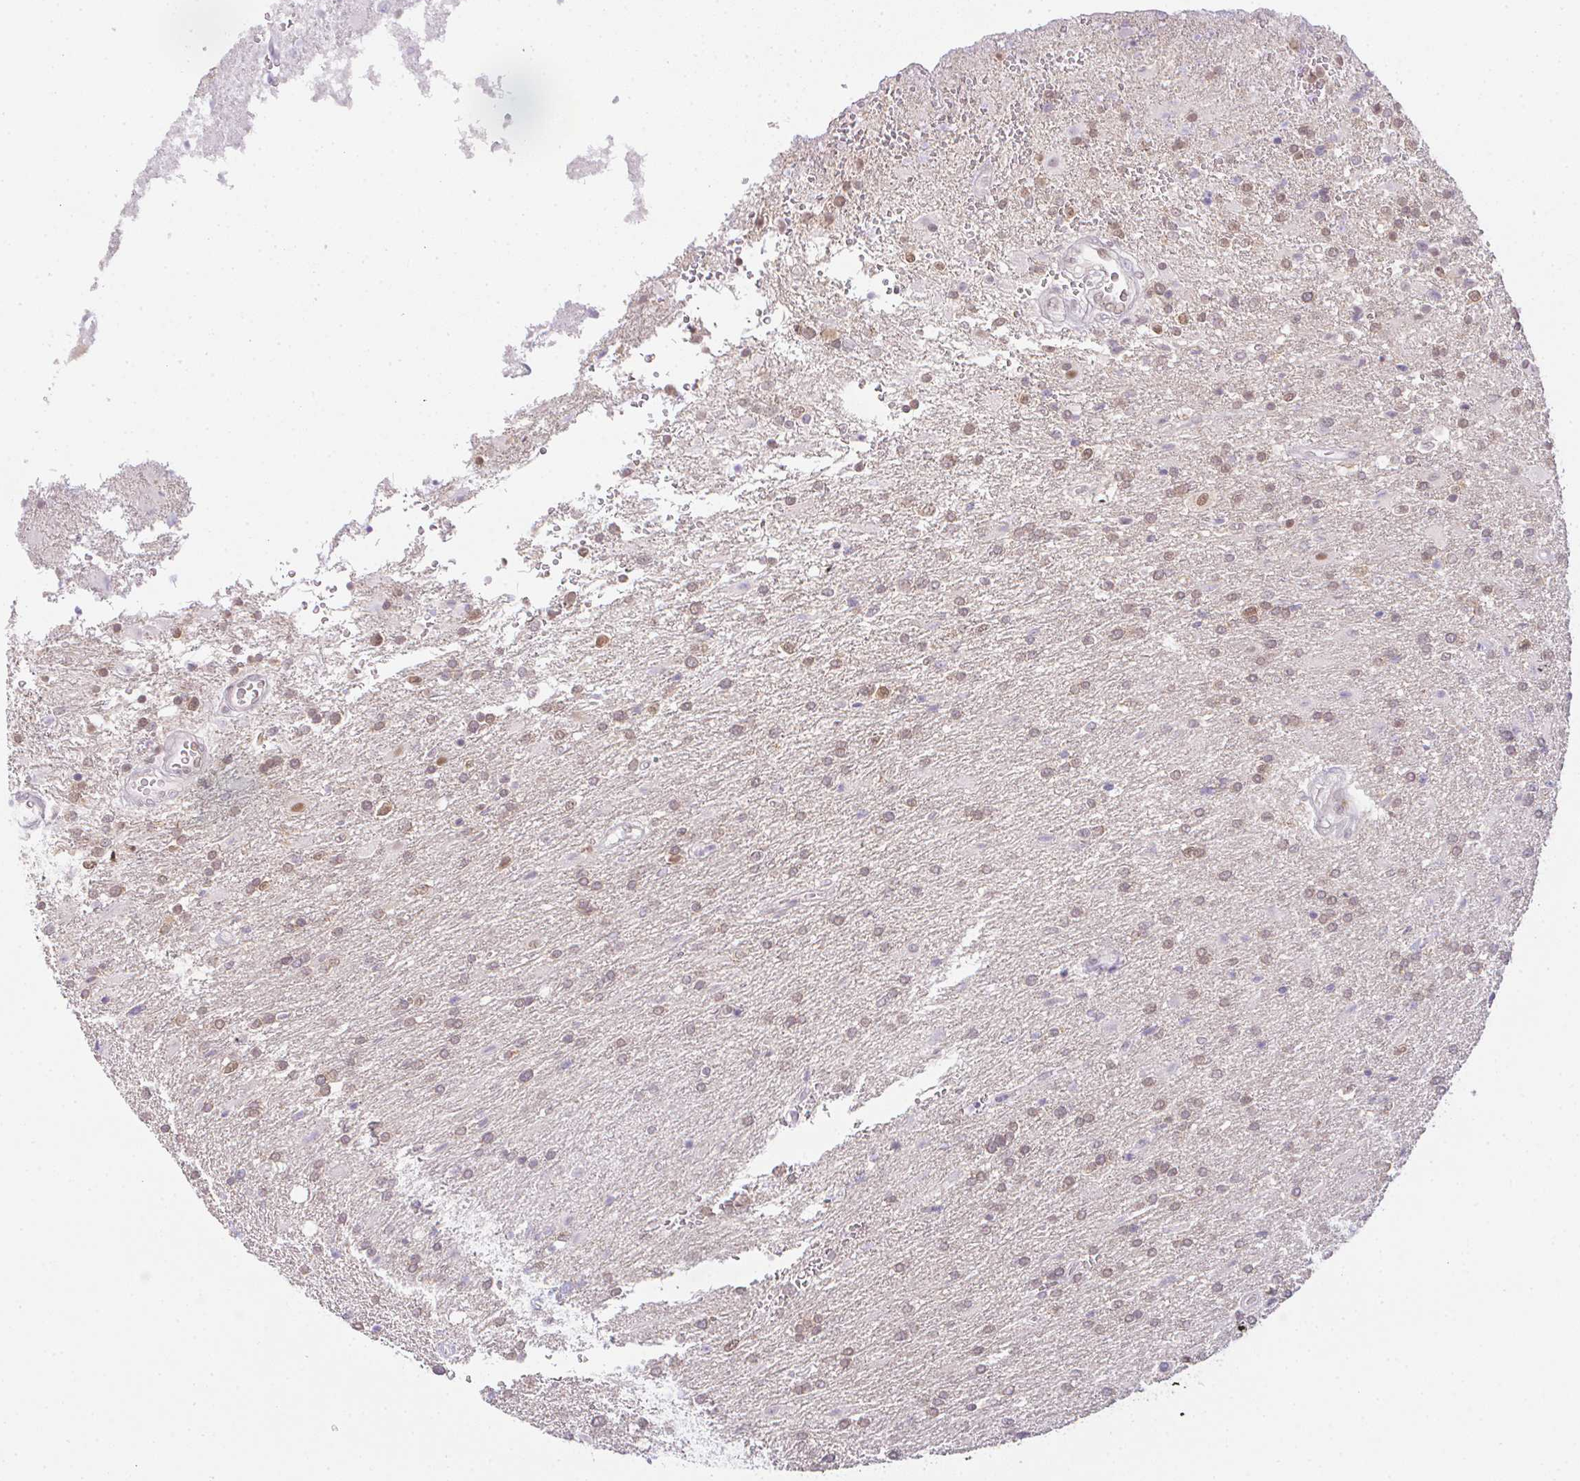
{"staining": {"intensity": "weak", "quantity": ">75%", "location": "nuclear"}, "tissue": "glioma", "cell_type": "Tumor cells", "image_type": "cancer", "snomed": [{"axis": "morphology", "description": "Glioma, malignant, High grade"}, {"axis": "topography", "description": "Brain"}], "caption": "Weak nuclear staining for a protein is identified in about >75% of tumor cells of malignant high-grade glioma using IHC.", "gene": "CSE1L", "patient": {"sex": "male", "age": 56}}